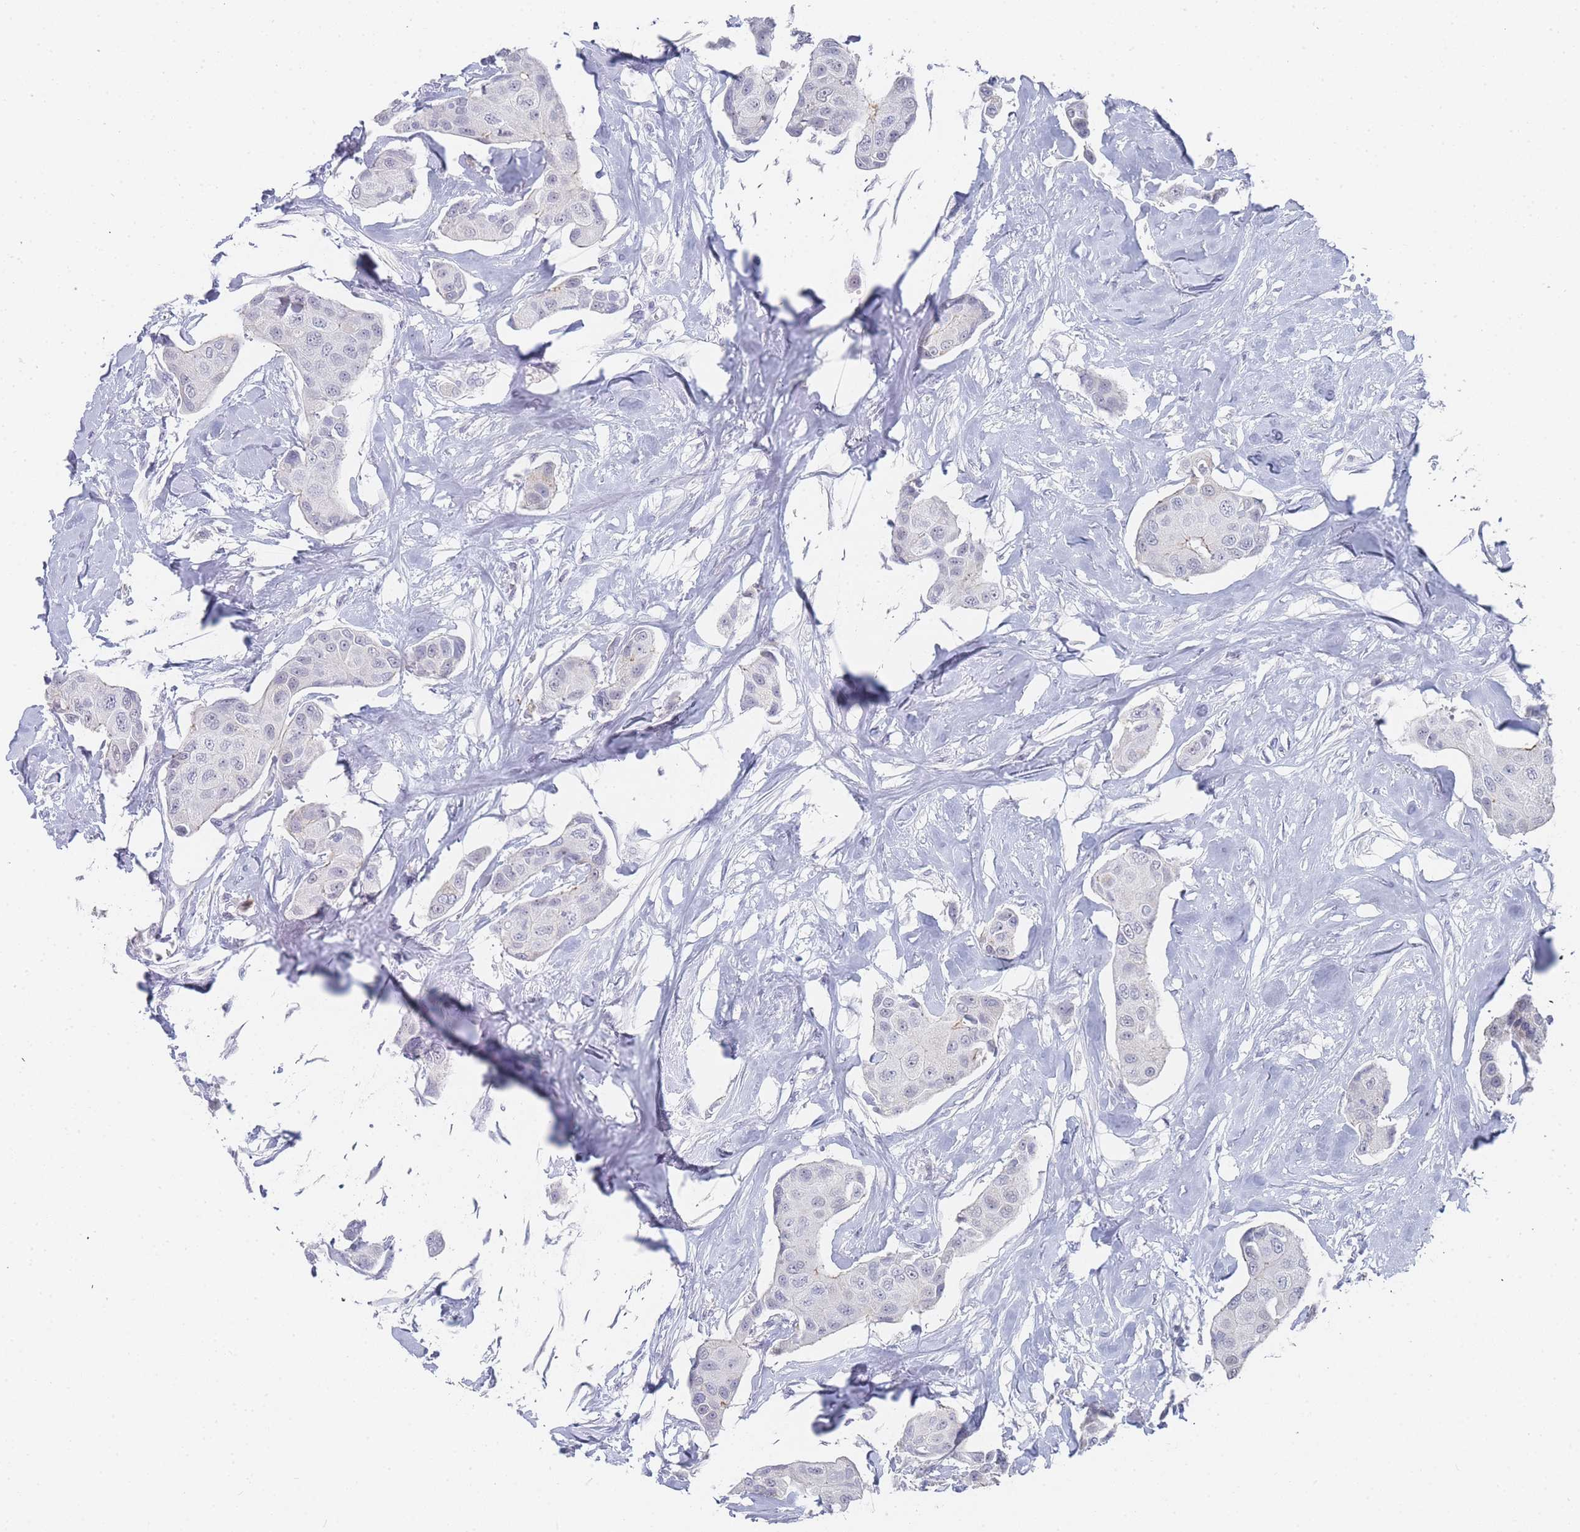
{"staining": {"intensity": "negative", "quantity": "none", "location": "none"}, "tissue": "breast cancer", "cell_type": "Tumor cells", "image_type": "cancer", "snomed": [{"axis": "morphology", "description": "Duct carcinoma"}, {"axis": "topography", "description": "Breast"}, {"axis": "topography", "description": "Lymph node"}], "caption": "Histopathology image shows no significant protein staining in tumor cells of breast cancer (infiltrating ductal carcinoma).", "gene": "IMPG1", "patient": {"sex": "female", "age": 80}}